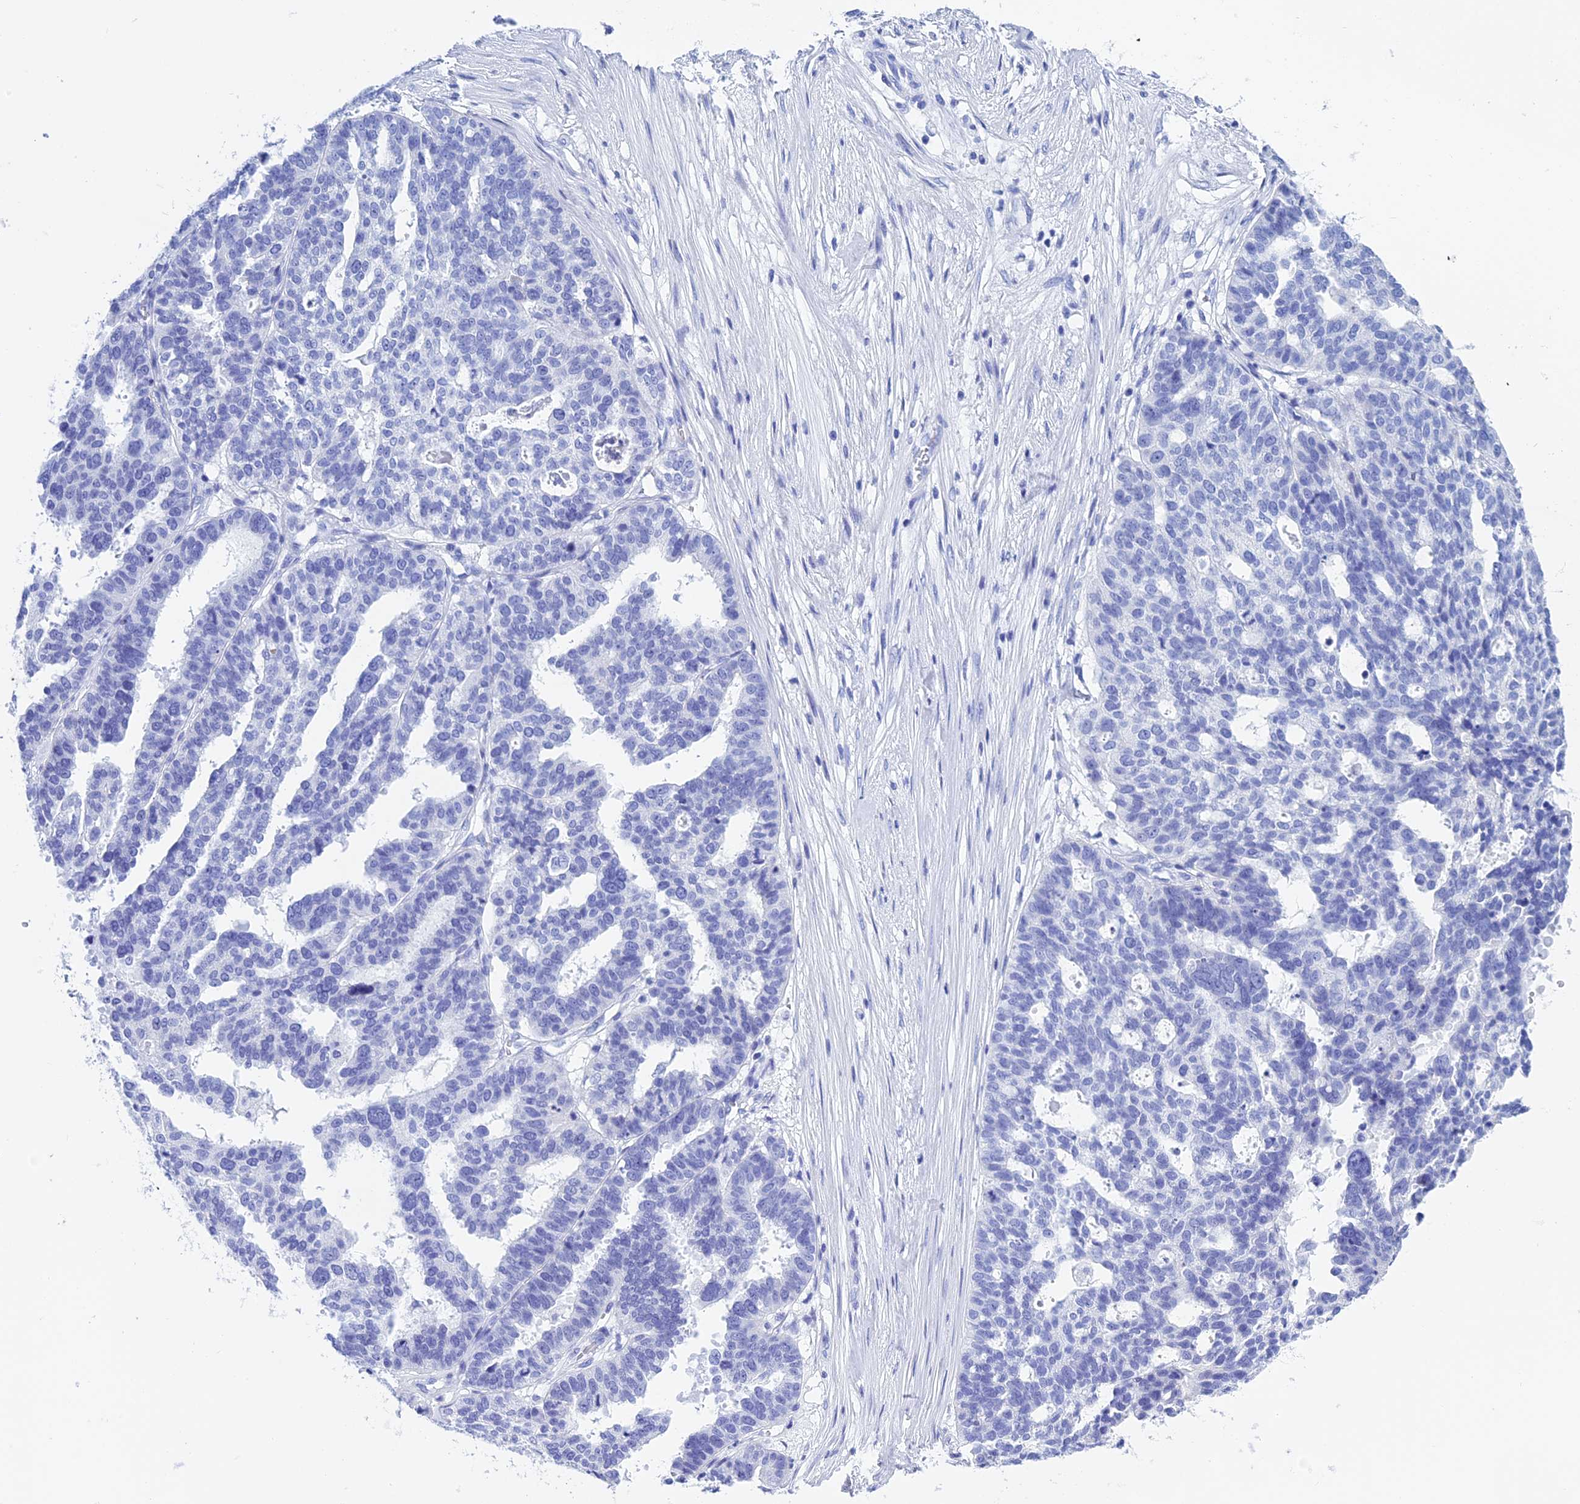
{"staining": {"intensity": "negative", "quantity": "none", "location": "none"}, "tissue": "ovarian cancer", "cell_type": "Tumor cells", "image_type": "cancer", "snomed": [{"axis": "morphology", "description": "Cystadenocarcinoma, serous, NOS"}, {"axis": "topography", "description": "Ovary"}], "caption": "Immunohistochemistry photomicrograph of neoplastic tissue: human ovarian cancer stained with DAB displays no significant protein expression in tumor cells.", "gene": "TEX101", "patient": {"sex": "female", "age": 59}}